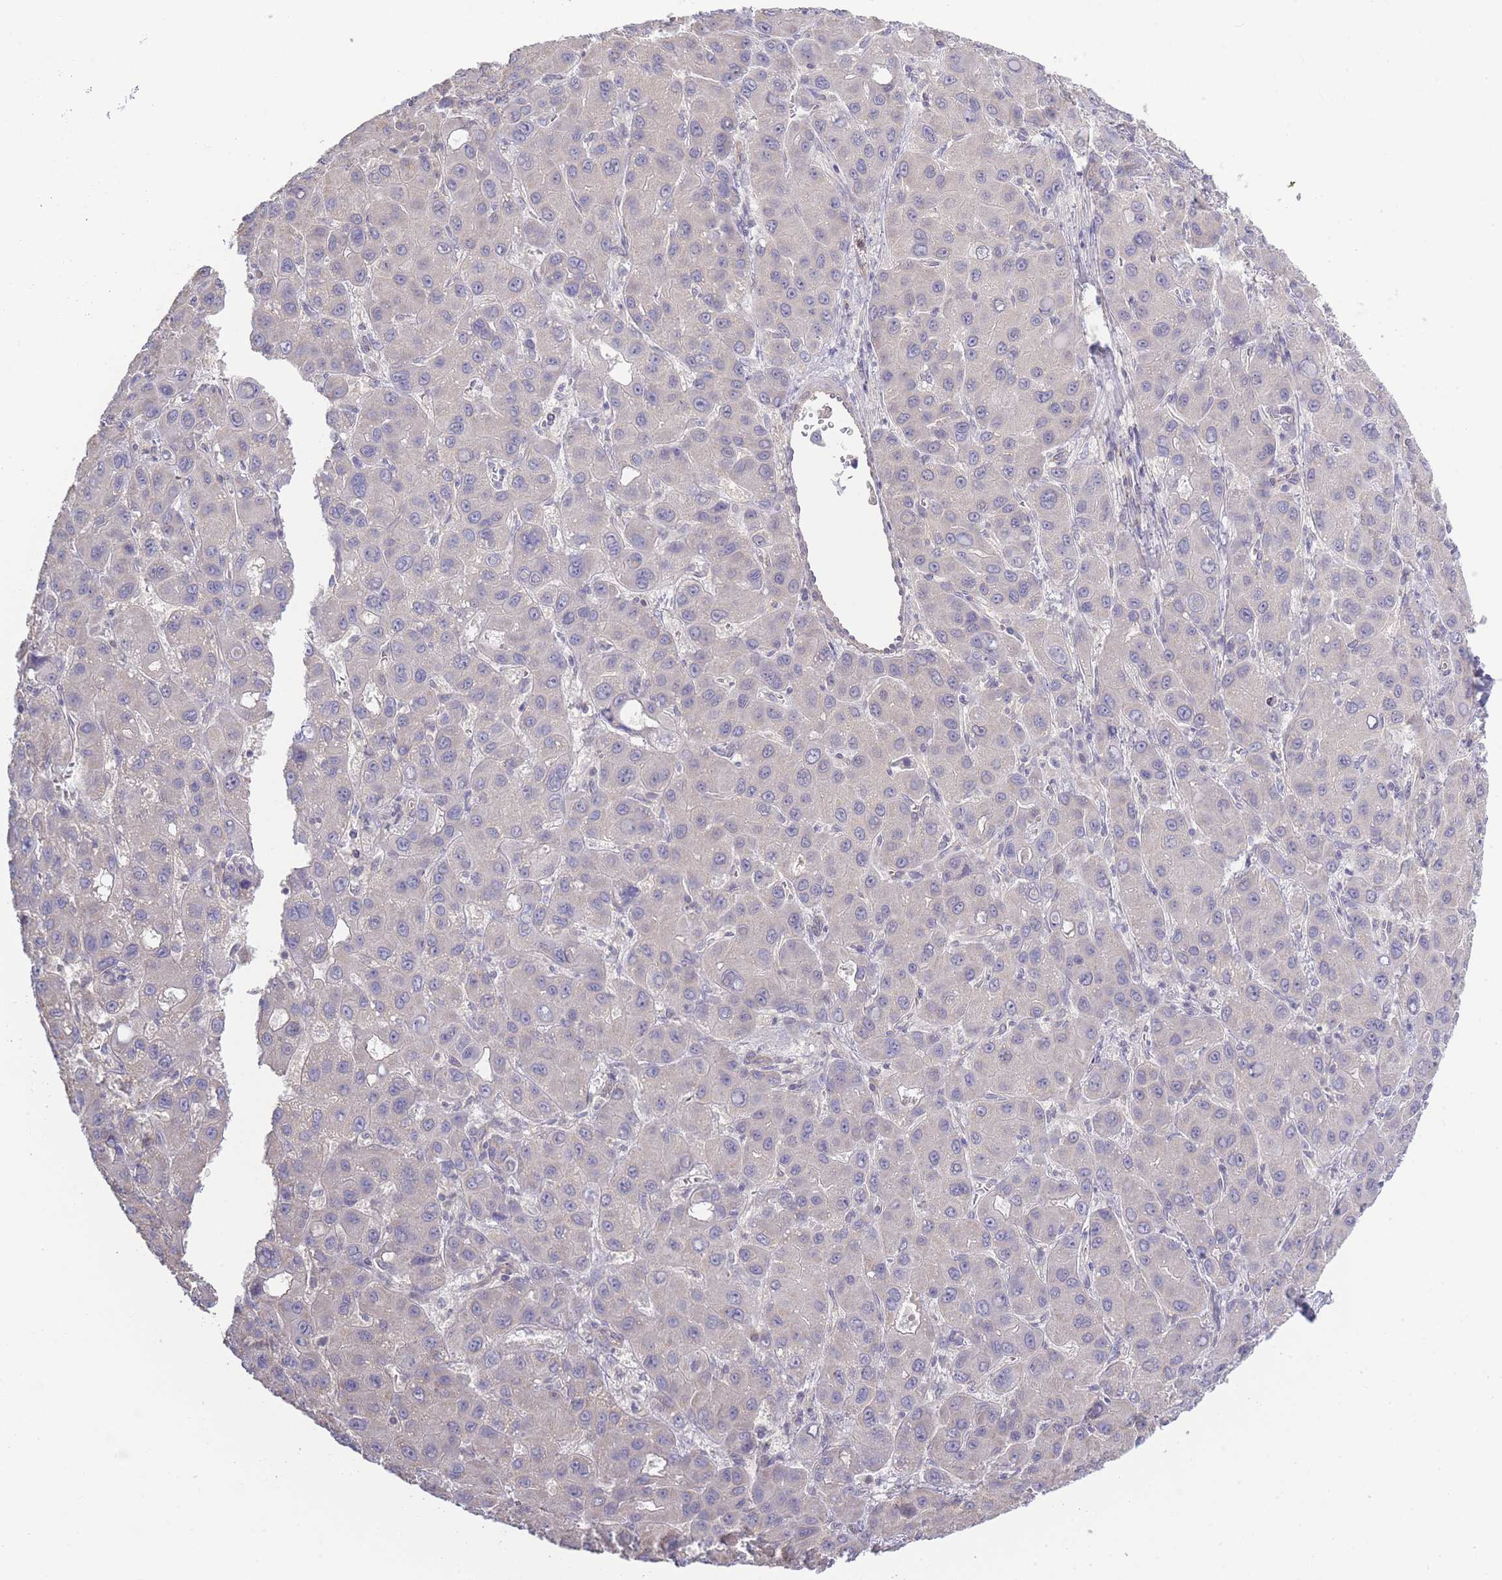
{"staining": {"intensity": "negative", "quantity": "none", "location": "none"}, "tissue": "liver cancer", "cell_type": "Tumor cells", "image_type": "cancer", "snomed": [{"axis": "morphology", "description": "Carcinoma, Hepatocellular, NOS"}, {"axis": "topography", "description": "Liver"}], "caption": "Liver hepatocellular carcinoma stained for a protein using IHC displays no staining tumor cells.", "gene": "SPHKAP", "patient": {"sex": "male", "age": 55}}